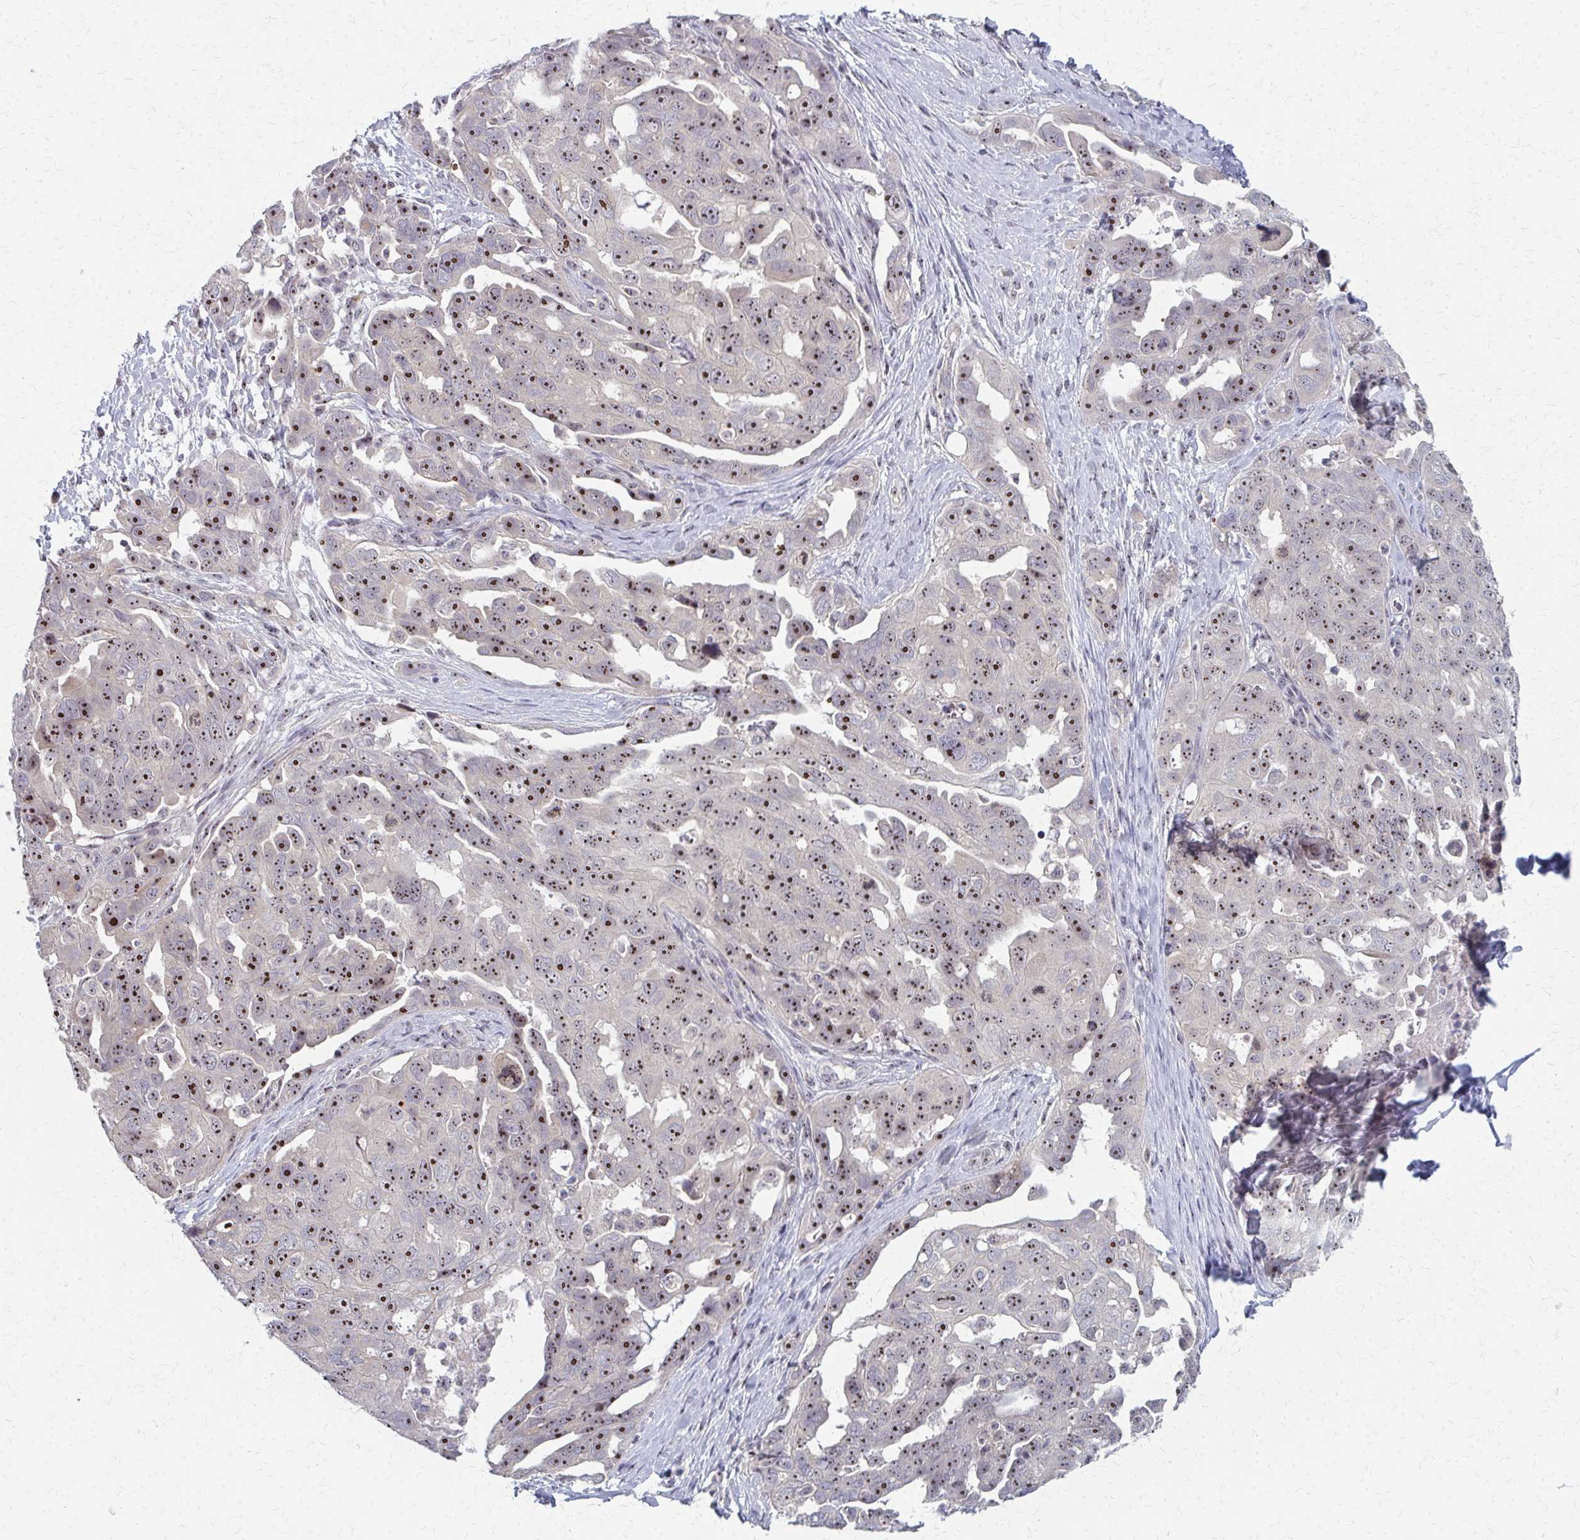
{"staining": {"intensity": "strong", "quantity": ">75%", "location": "nuclear"}, "tissue": "ovarian cancer", "cell_type": "Tumor cells", "image_type": "cancer", "snomed": [{"axis": "morphology", "description": "Carcinoma, endometroid"}, {"axis": "topography", "description": "Ovary"}], "caption": "IHC of human ovarian cancer (endometroid carcinoma) shows high levels of strong nuclear positivity in about >75% of tumor cells. (Brightfield microscopy of DAB IHC at high magnification).", "gene": "NUDT16", "patient": {"sex": "female", "age": 70}}